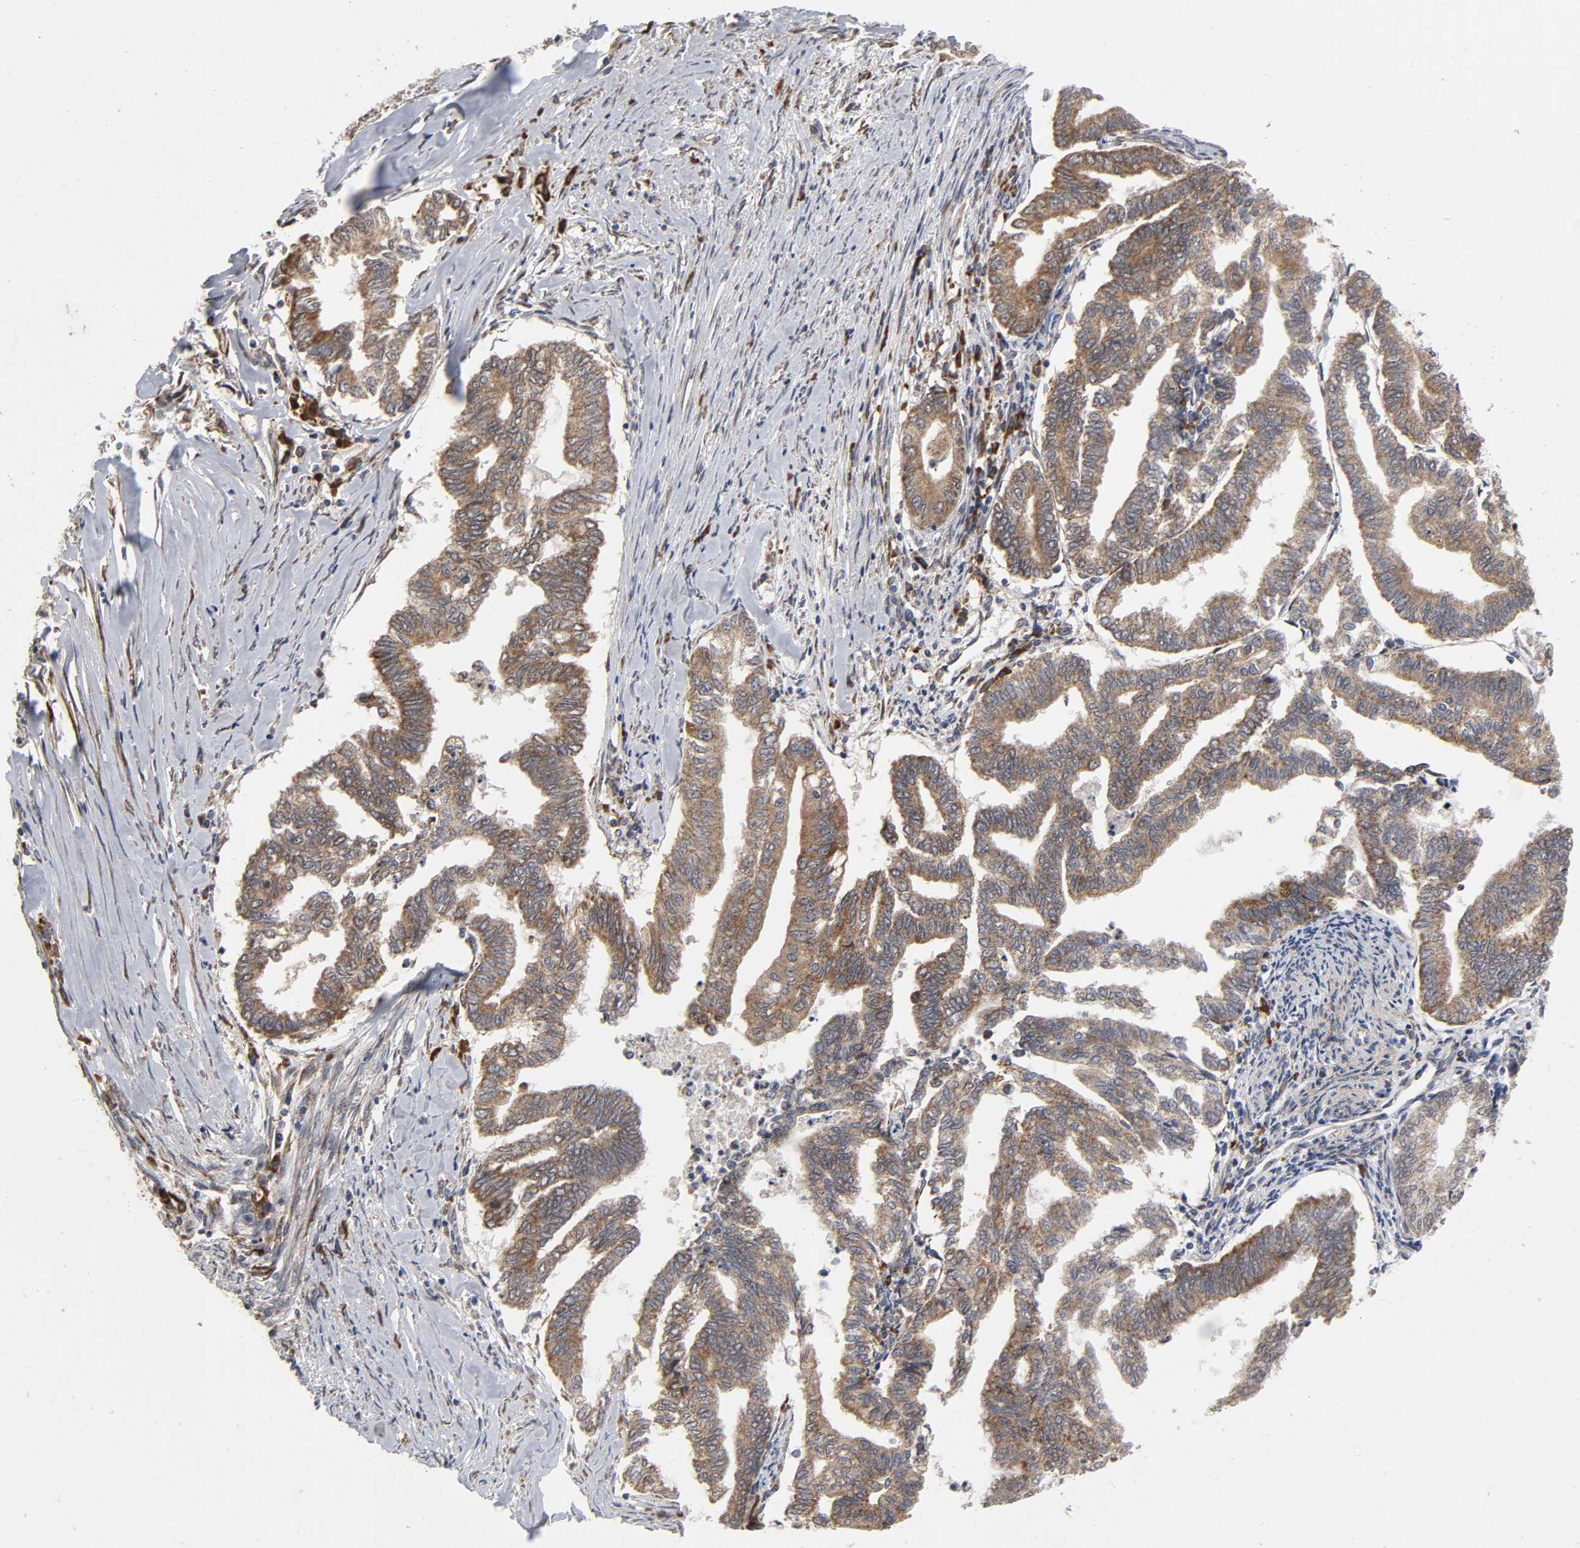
{"staining": {"intensity": "moderate", "quantity": ">75%", "location": "cytoplasmic/membranous"}, "tissue": "endometrial cancer", "cell_type": "Tumor cells", "image_type": "cancer", "snomed": [{"axis": "morphology", "description": "Adenocarcinoma, NOS"}, {"axis": "topography", "description": "Endometrium"}], "caption": "This histopathology image shows IHC staining of human endometrial adenocarcinoma, with medium moderate cytoplasmic/membranous expression in about >75% of tumor cells.", "gene": "SLC30A9", "patient": {"sex": "female", "age": 79}}